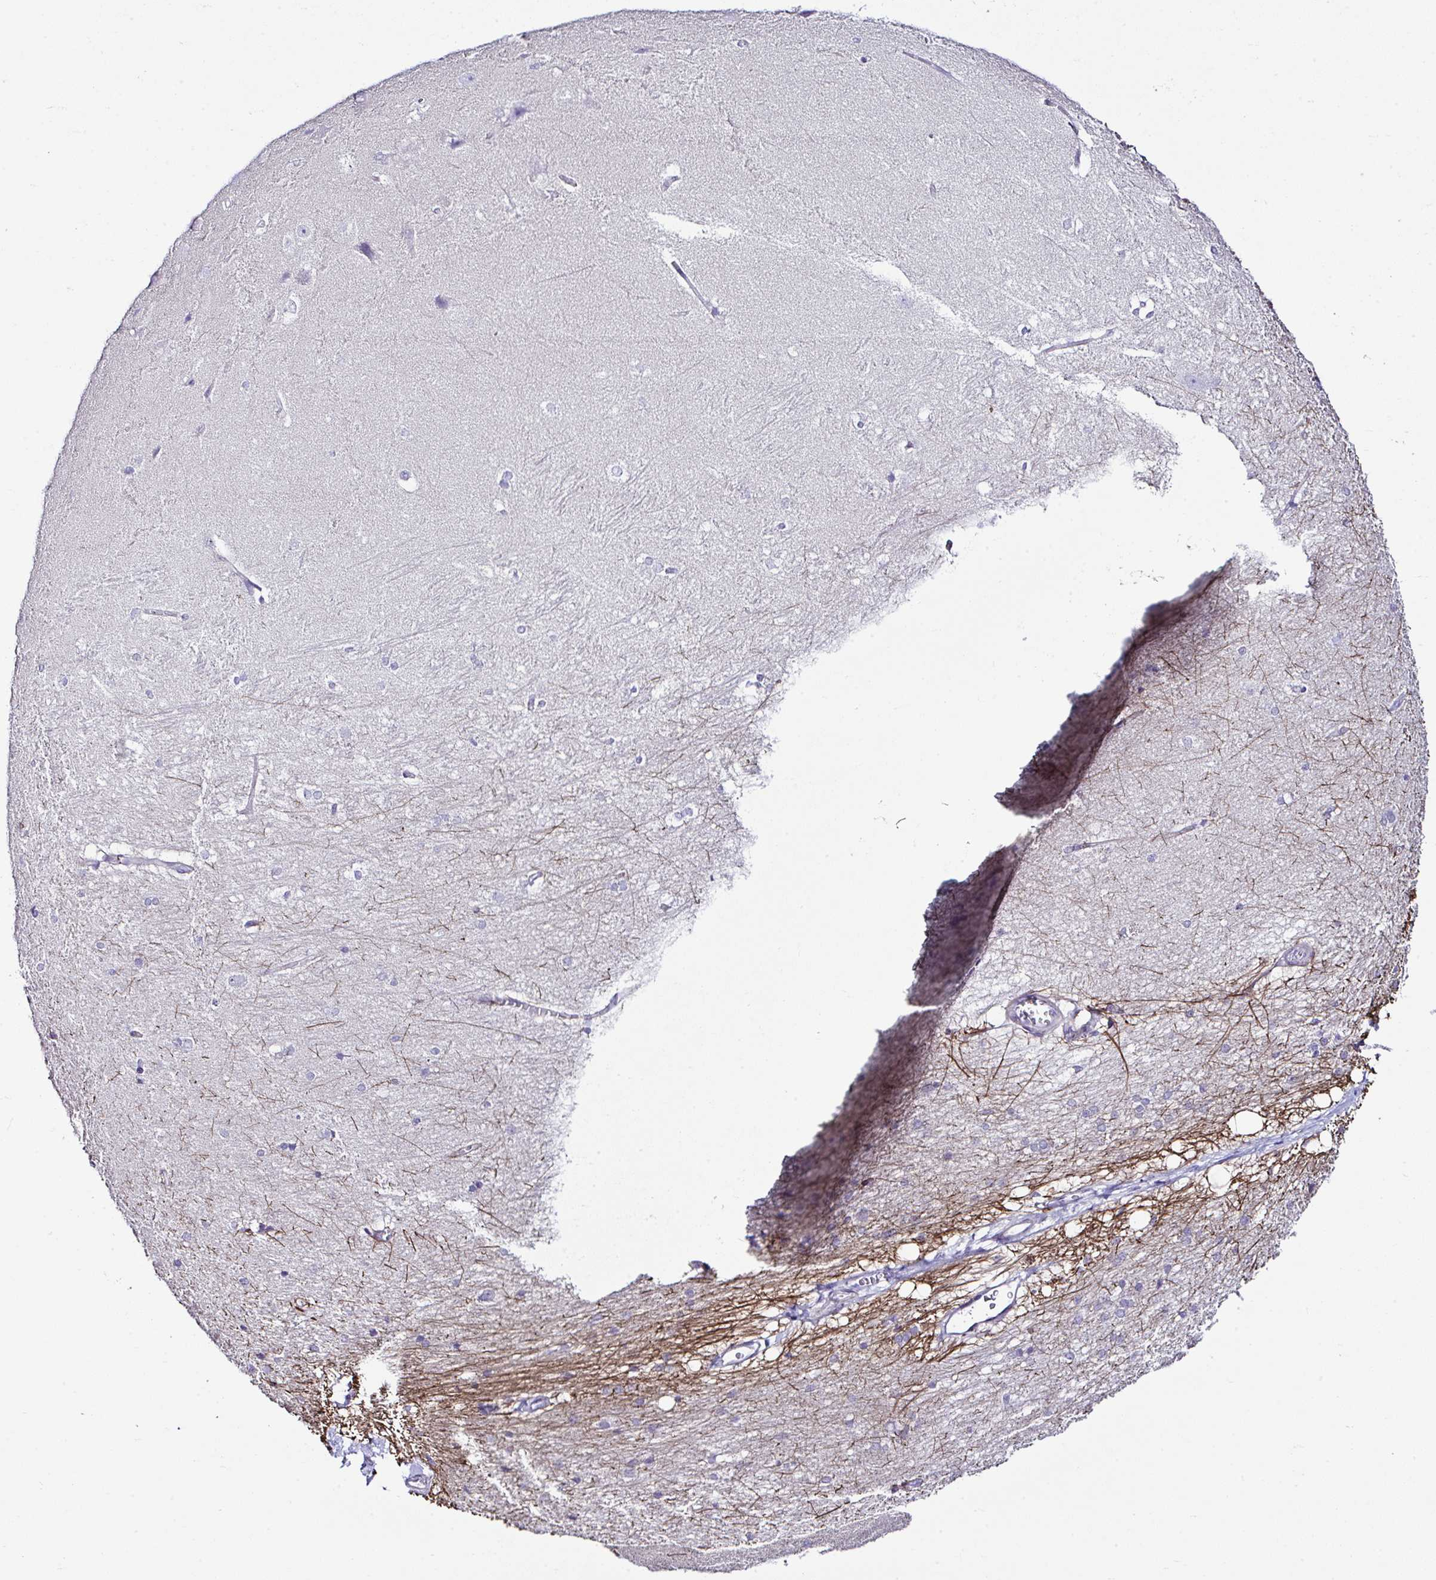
{"staining": {"intensity": "negative", "quantity": "none", "location": "none"}, "tissue": "hippocampus", "cell_type": "Glial cells", "image_type": "normal", "snomed": [{"axis": "morphology", "description": "Normal tissue, NOS"}, {"axis": "topography", "description": "Cerebral cortex"}, {"axis": "topography", "description": "Hippocampus"}], "caption": "A high-resolution photomicrograph shows immunohistochemistry (IHC) staining of benign hippocampus, which displays no significant staining in glial cells.", "gene": "OR4P4", "patient": {"sex": "female", "age": 19}}